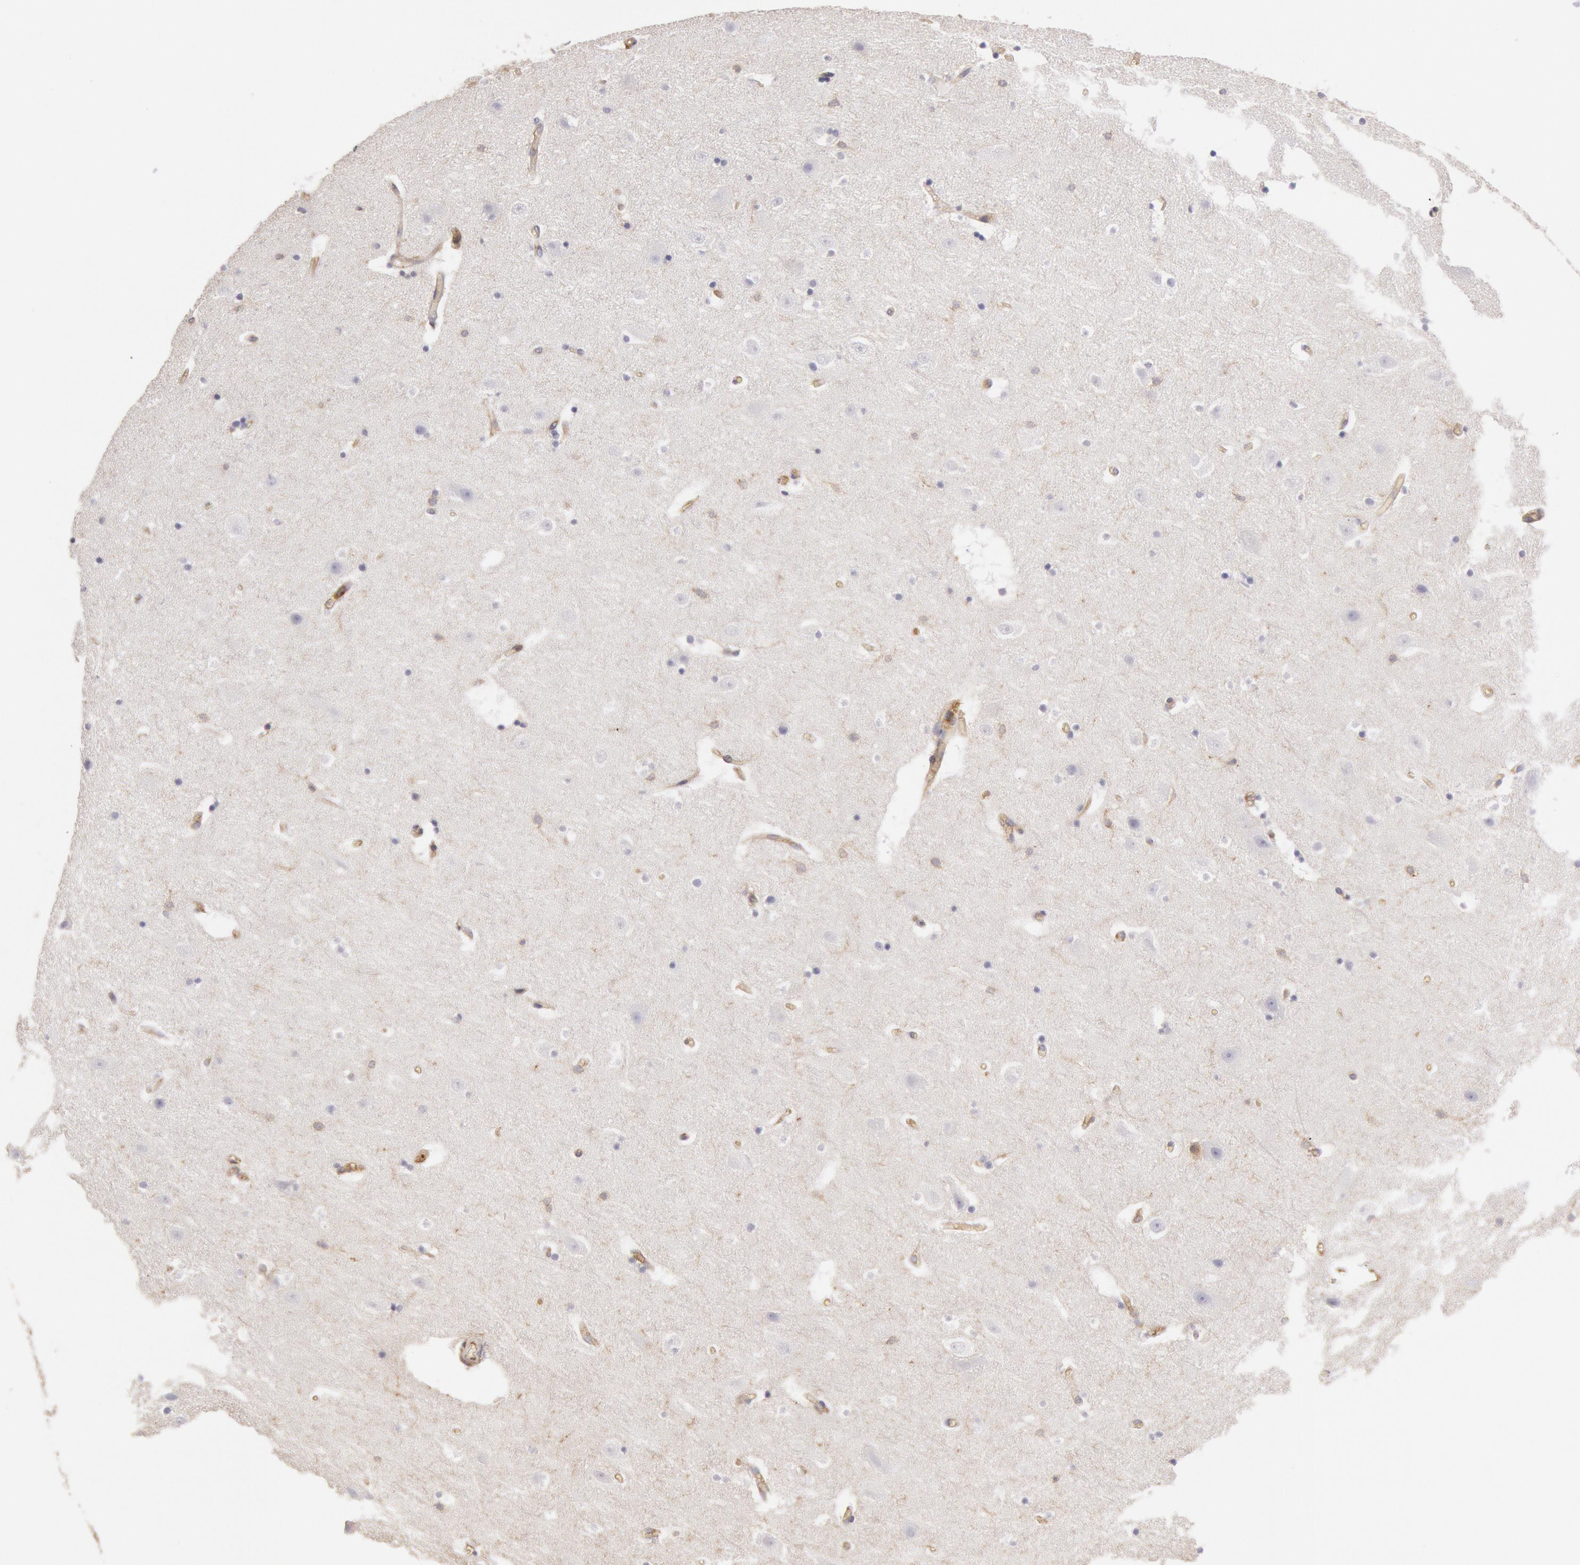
{"staining": {"intensity": "negative", "quantity": "none", "location": "none"}, "tissue": "hippocampus", "cell_type": "Glial cells", "image_type": "normal", "snomed": [{"axis": "morphology", "description": "Normal tissue, NOS"}, {"axis": "topography", "description": "Hippocampus"}], "caption": "An image of hippocampus stained for a protein shows no brown staining in glial cells. The staining was performed using DAB to visualize the protein expression in brown, while the nuclei were stained in blue with hematoxylin (Magnification: 20x).", "gene": "SNAP23", "patient": {"sex": "male", "age": 45}}